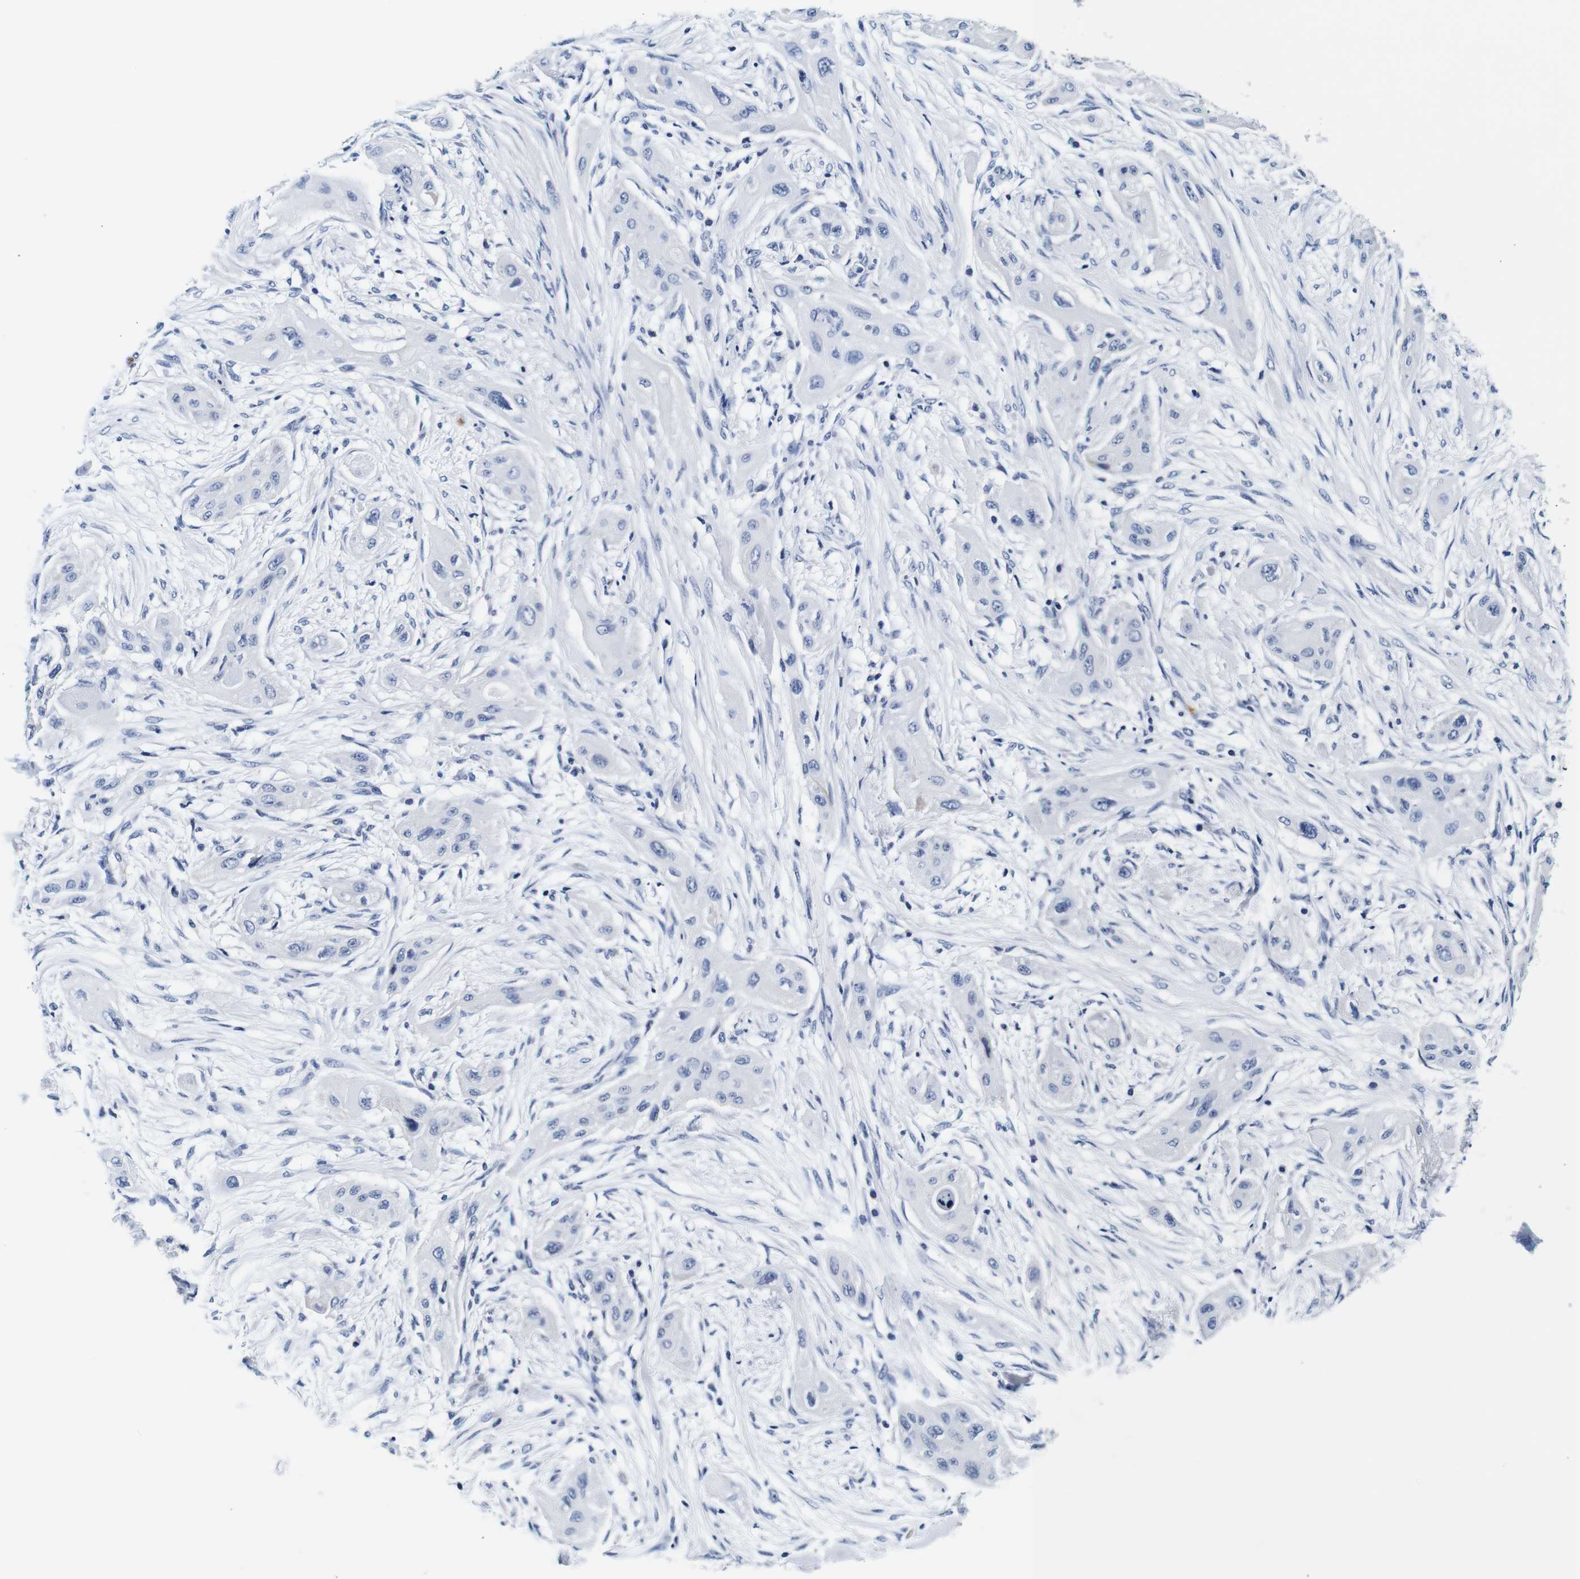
{"staining": {"intensity": "negative", "quantity": "none", "location": "none"}, "tissue": "lung cancer", "cell_type": "Tumor cells", "image_type": "cancer", "snomed": [{"axis": "morphology", "description": "Squamous cell carcinoma, NOS"}, {"axis": "topography", "description": "Lung"}], "caption": "DAB immunohistochemical staining of human lung cancer reveals no significant staining in tumor cells. The staining is performed using DAB brown chromogen with nuclei counter-stained in using hematoxylin.", "gene": "GP1BA", "patient": {"sex": "female", "age": 47}}